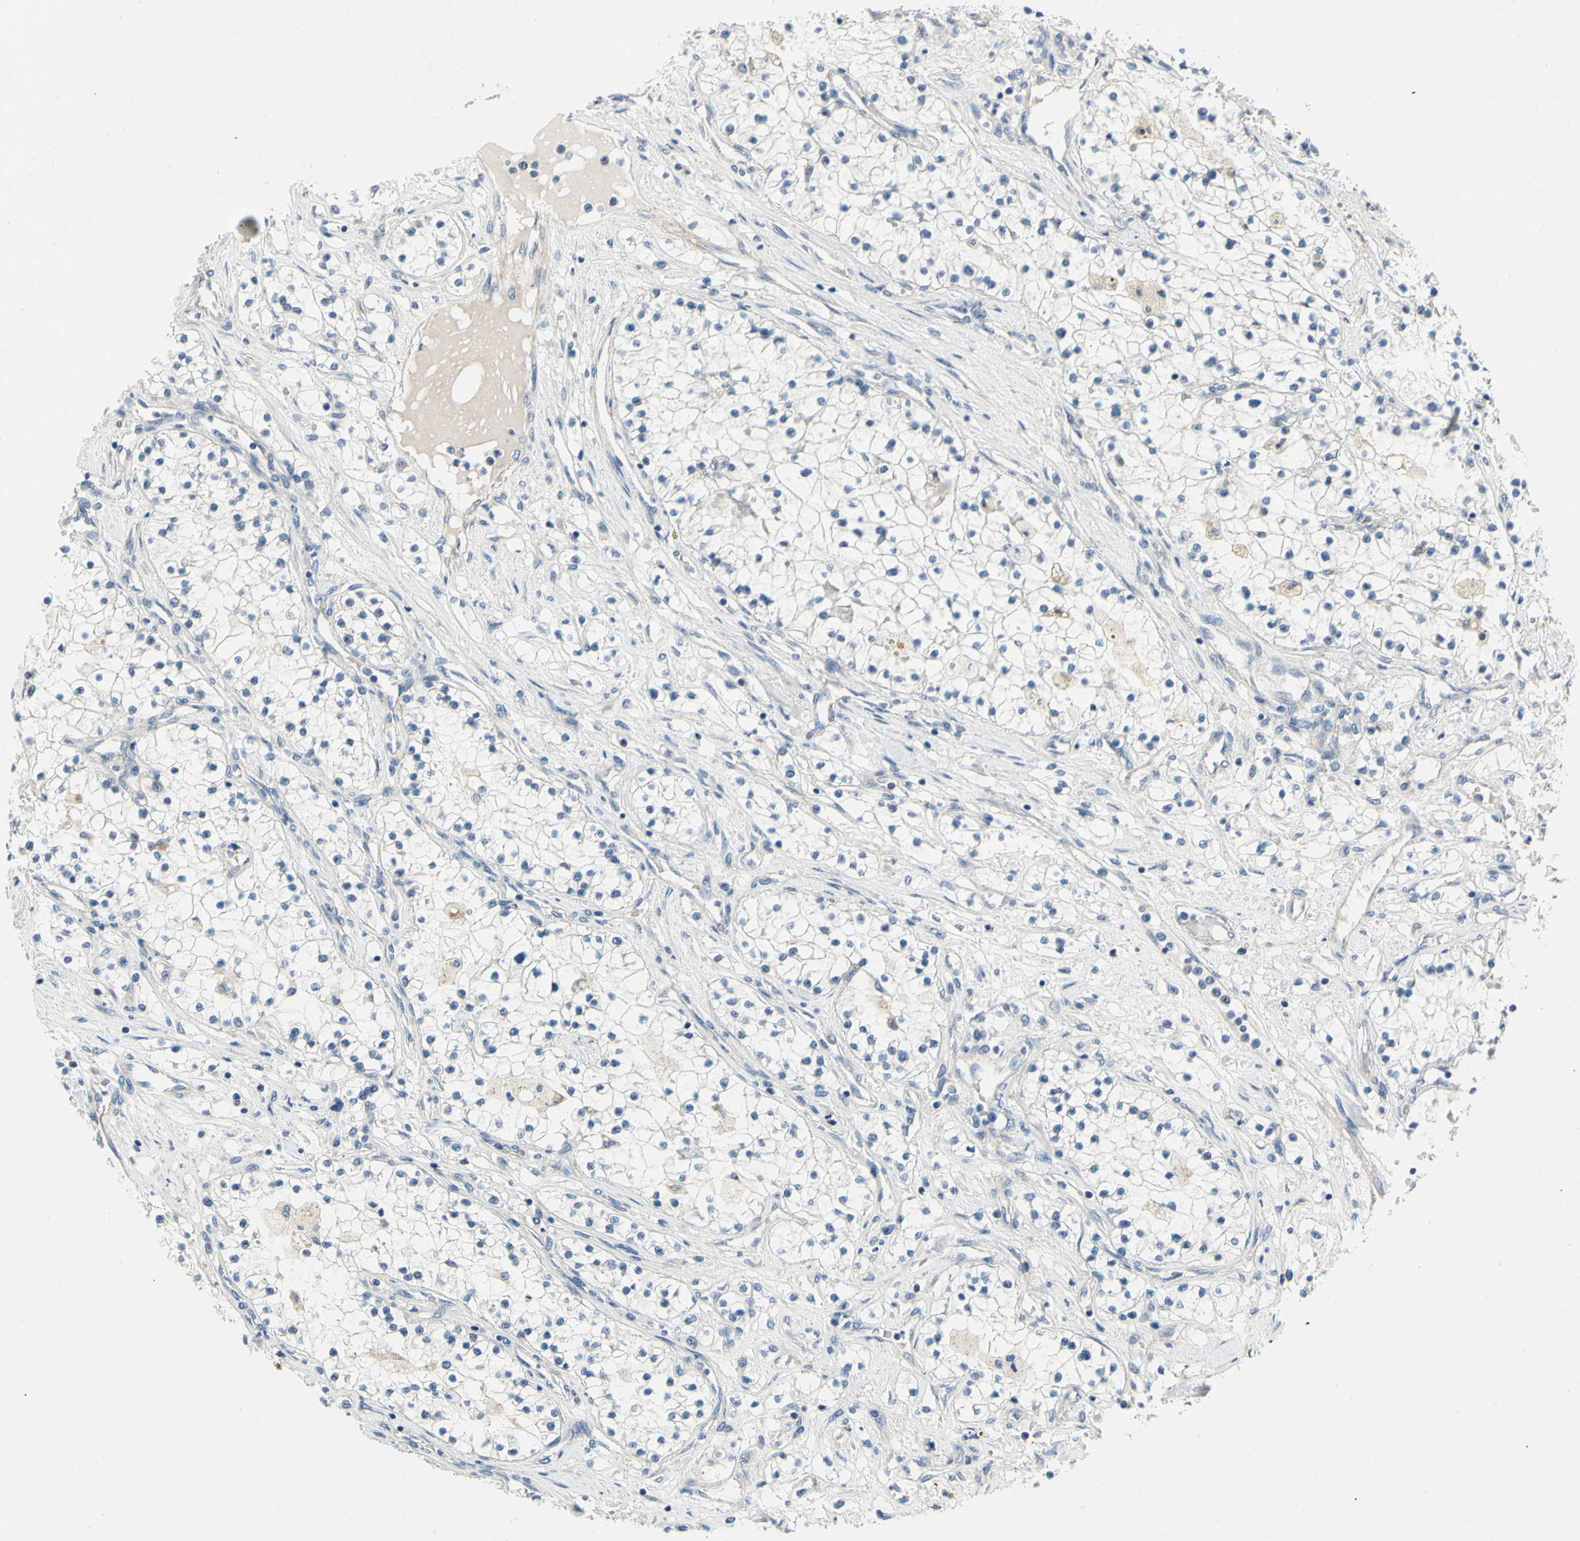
{"staining": {"intensity": "negative", "quantity": "none", "location": "none"}, "tissue": "renal cancer", "cell_type": "Tumor cells", "image_type": "cancer", "snomed": [{"axis": "morphology", "description": "Adenocarcinoma, NOS"}, {"axis": "topography", "description": "Kidney"}], "caption": "Tumor cells show no significant expression in renal cancer. (IHC, brightfield microscopy, high magnification).", "gene": "LGR6", "patient": {"sex": "male", "age": 68}}